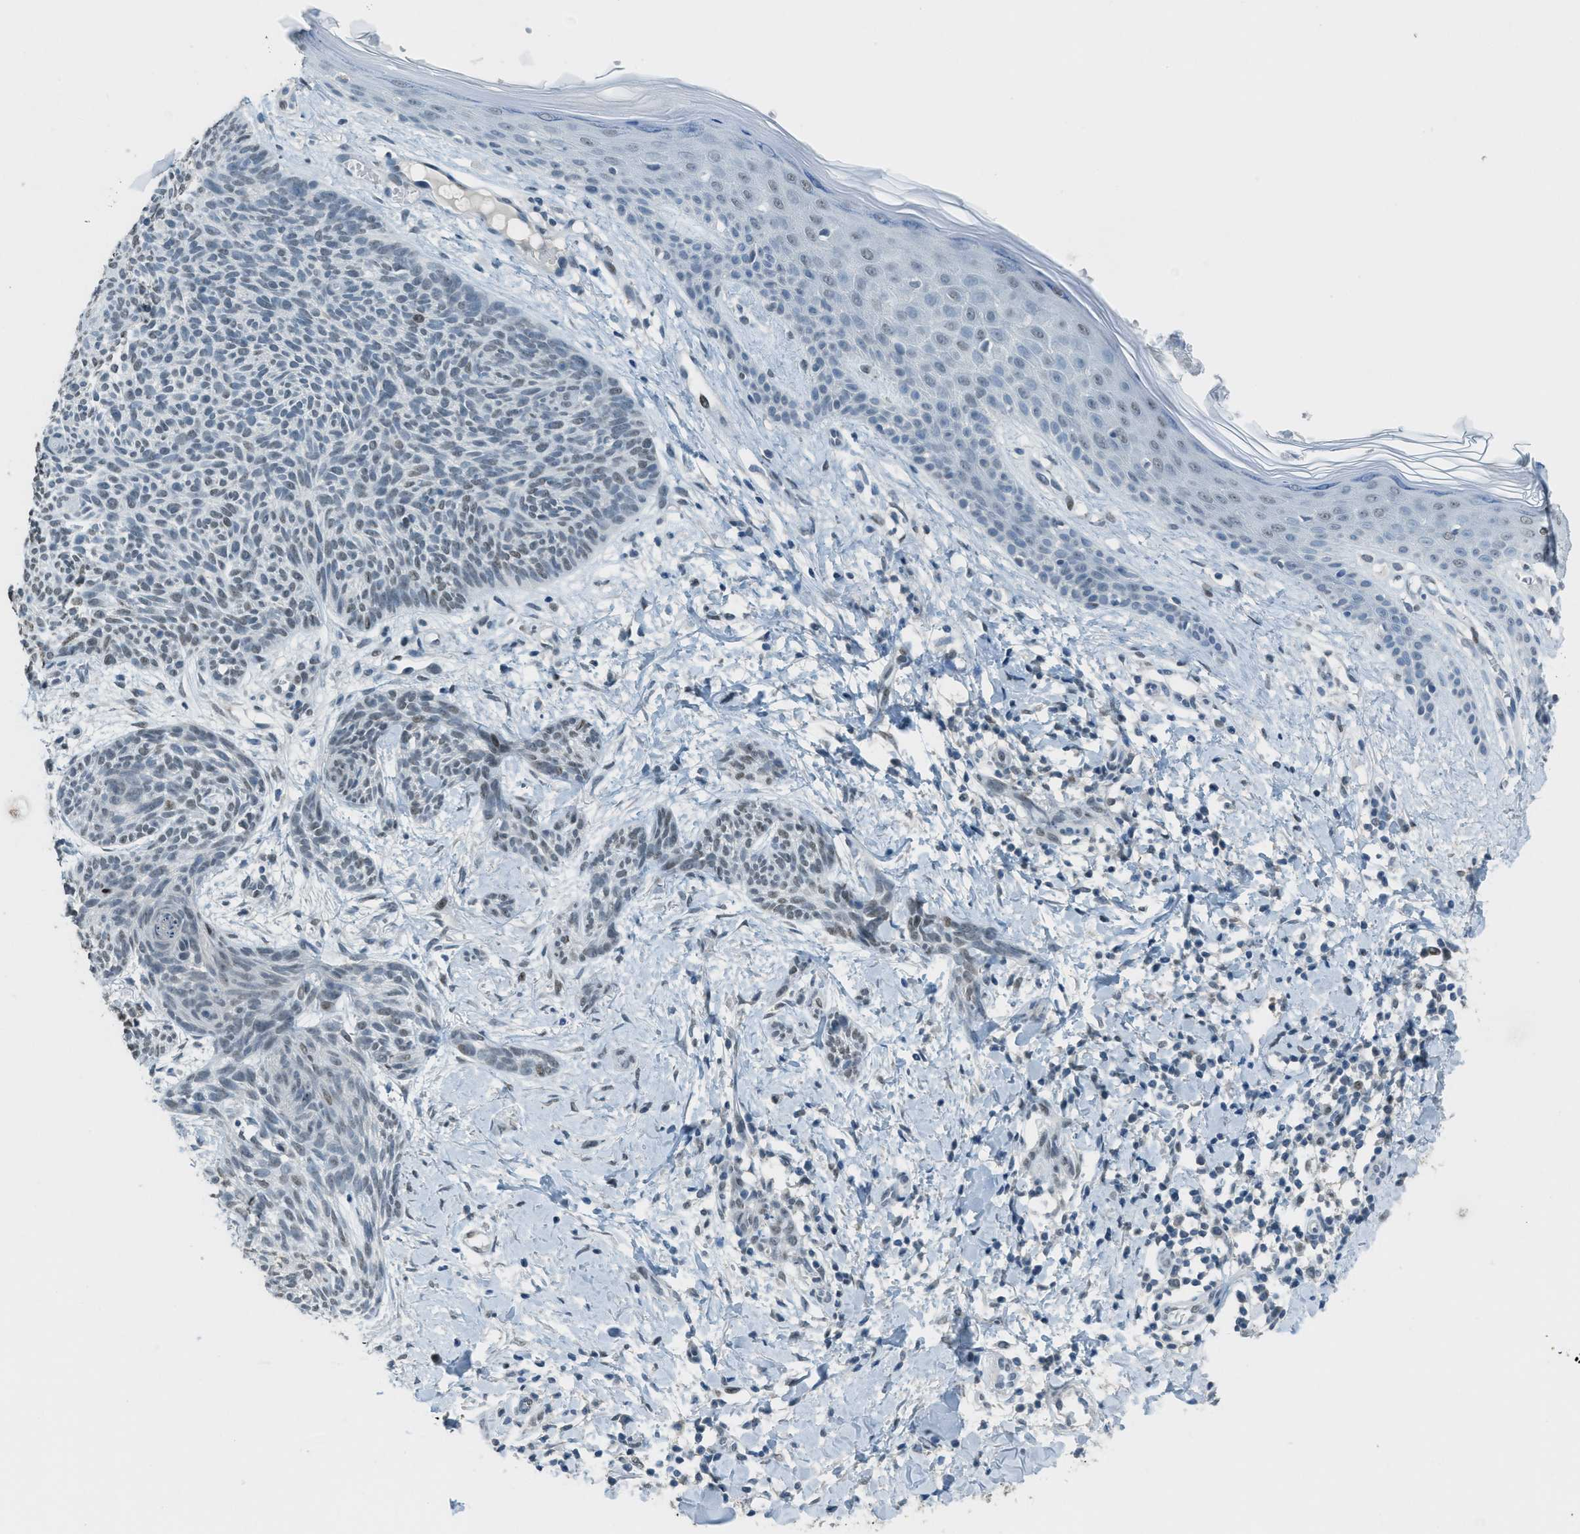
{"staining": {"intensity": "moderate", "quantity": ">75%", "location": "nuclear"}, "tissue": "skin cancer", "cell_type": "Tumor cells", "image_type": "cancer", "snomed": [{"axis": "morphology", "description": "Basal cell carcinoma"}, {"axis": "topography", "description": "Skin"}], "caption": "An immunohistochemistry histopathology image of neoplastic tissue is shown. Protein staining in brown labels moderate nuclear positivity in skin cancer within tumor cells.", "gene": "TTC13", "patient": {"sex": "female", "age": 59}}